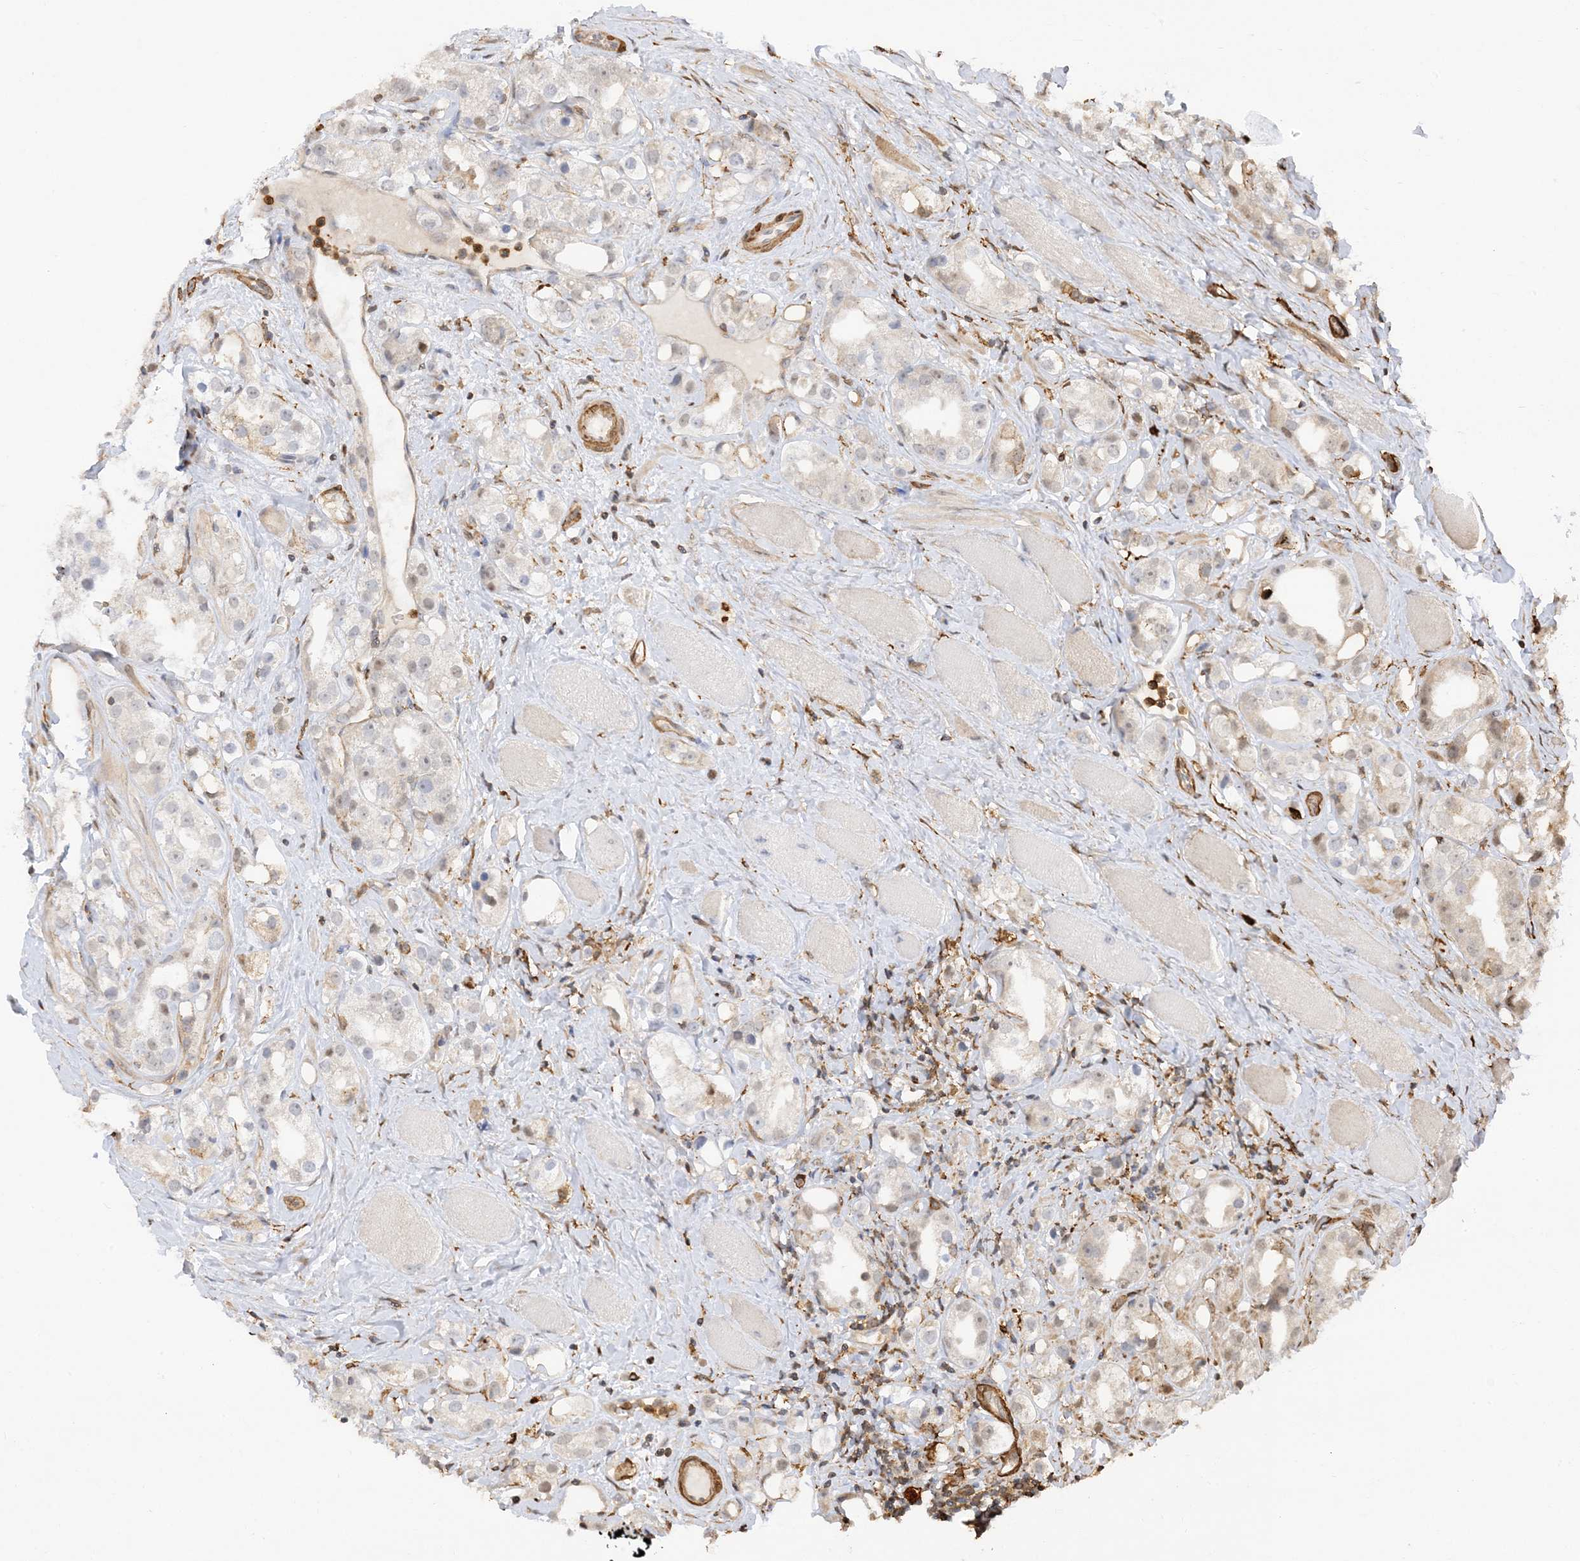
{"staining": {"intensity": "negative", "quantity": "none", "location": "none"}, "tissue": "prostate cancer", "cell_type": "Tumor cells", "image_type": "cancer", "snomed": [{"axis": "morphology", "description": "Adenocarcinoma, NOS"}, {"axis": "topography", "description": "Prostate"}], "caption": "A high-resolution histopathology image shows immunohistochemistry (IHC) staining of adenocarcinoma (prostate), which demonstrates no significant positivity in tumor cells.", "gene": "PHACTR2", "patient": {"sex": "male", "age": 79}}